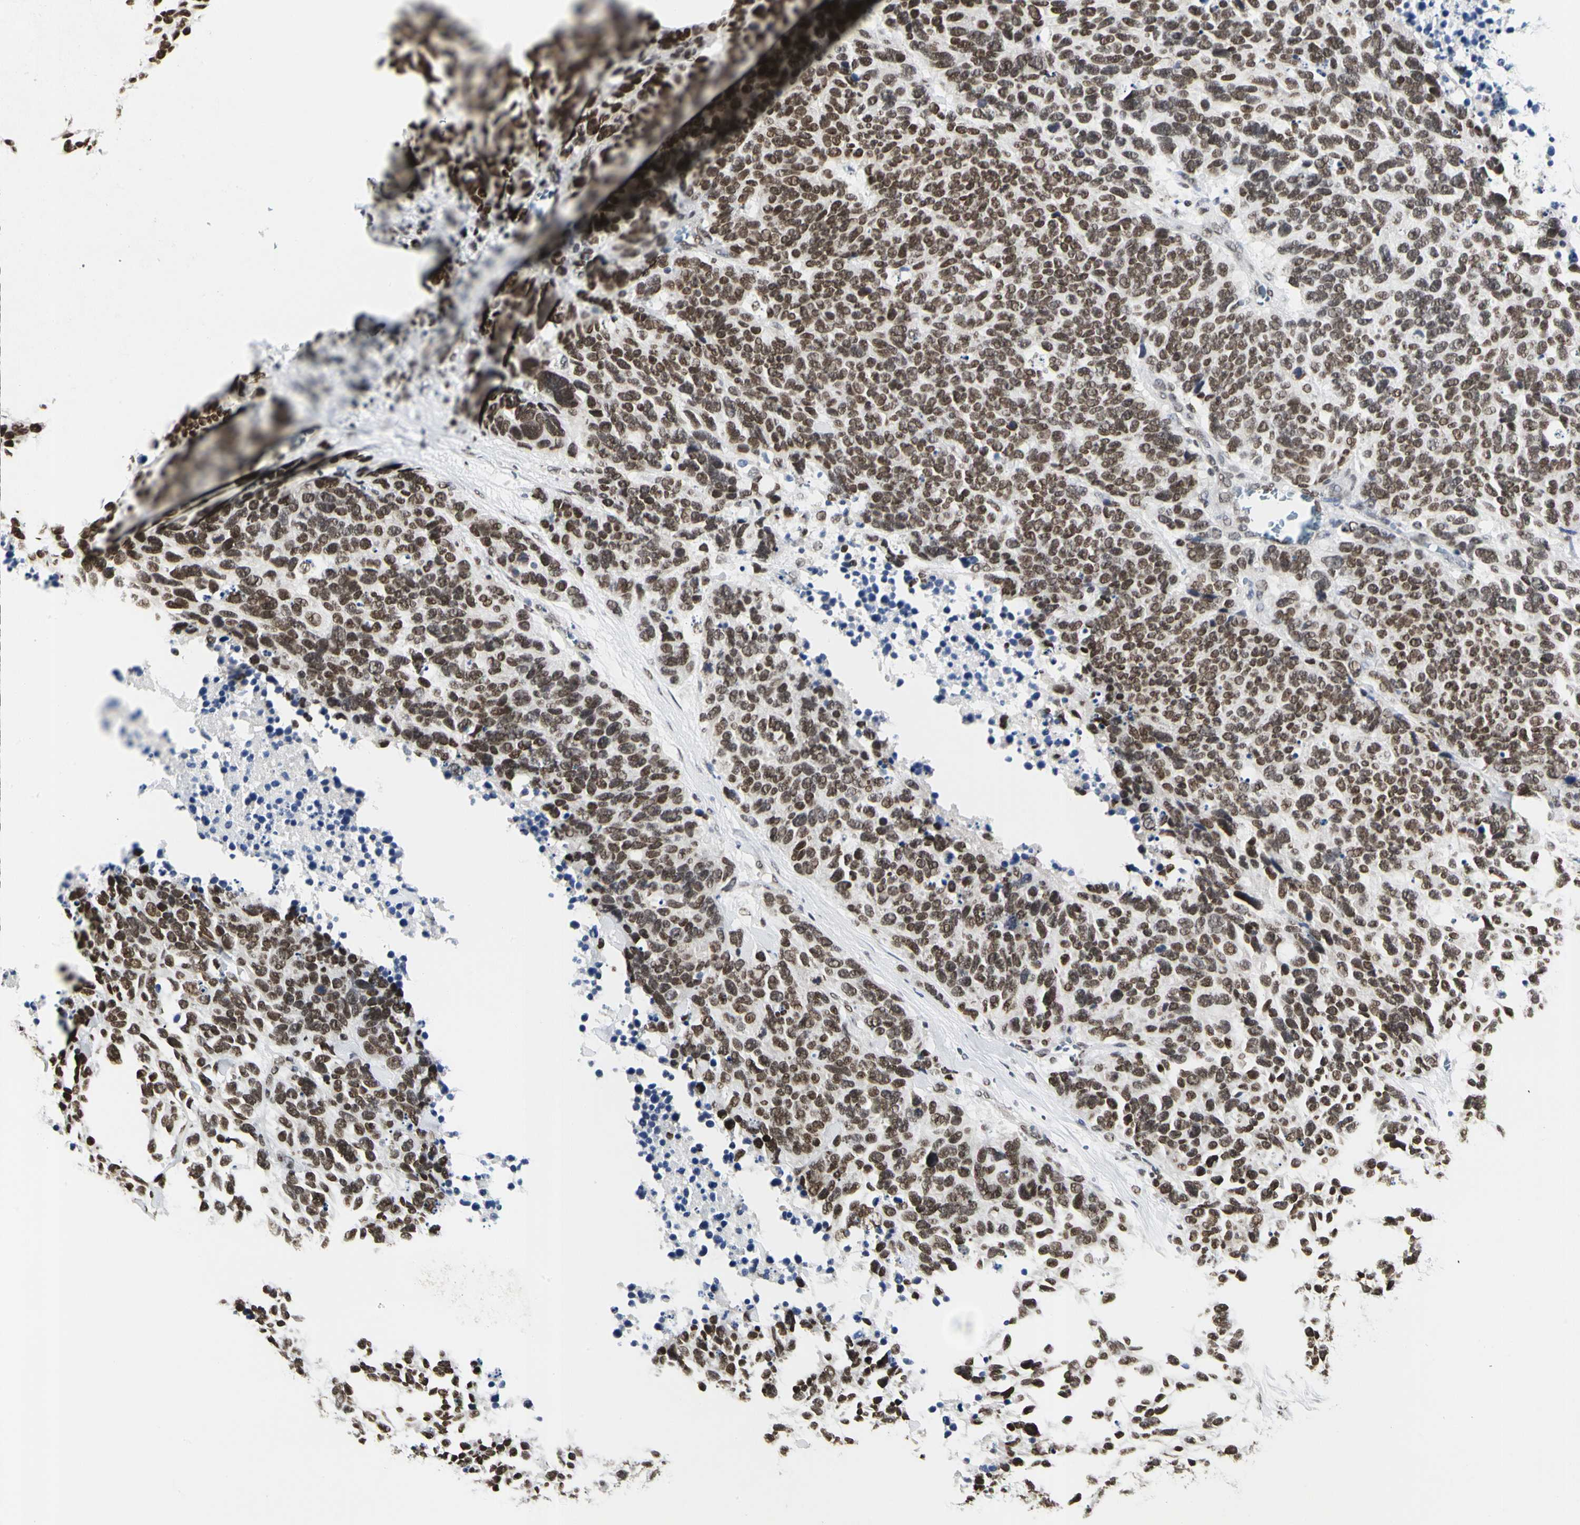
{"staining": {"intensity": "strong", "quantity": ">75%", "location": "nuclear"}, "tissue": "lung cancer", "cell_type": "Tumor cells", "image_type": "cancer", "snomed": [{"axis": "morphology", "description": "Neoplasm, malignant, NOS"}, {"axis": "topography", "description": "Lung"}], "caption": "High-power microscopy captured an IHC histopathology image of lung neoplasm (malignant), revealing strong nuclear positivity in approximately >75% of tumor cells.", "gene": "PRMT3", "patient": {"sex": "female", "age": 58}}